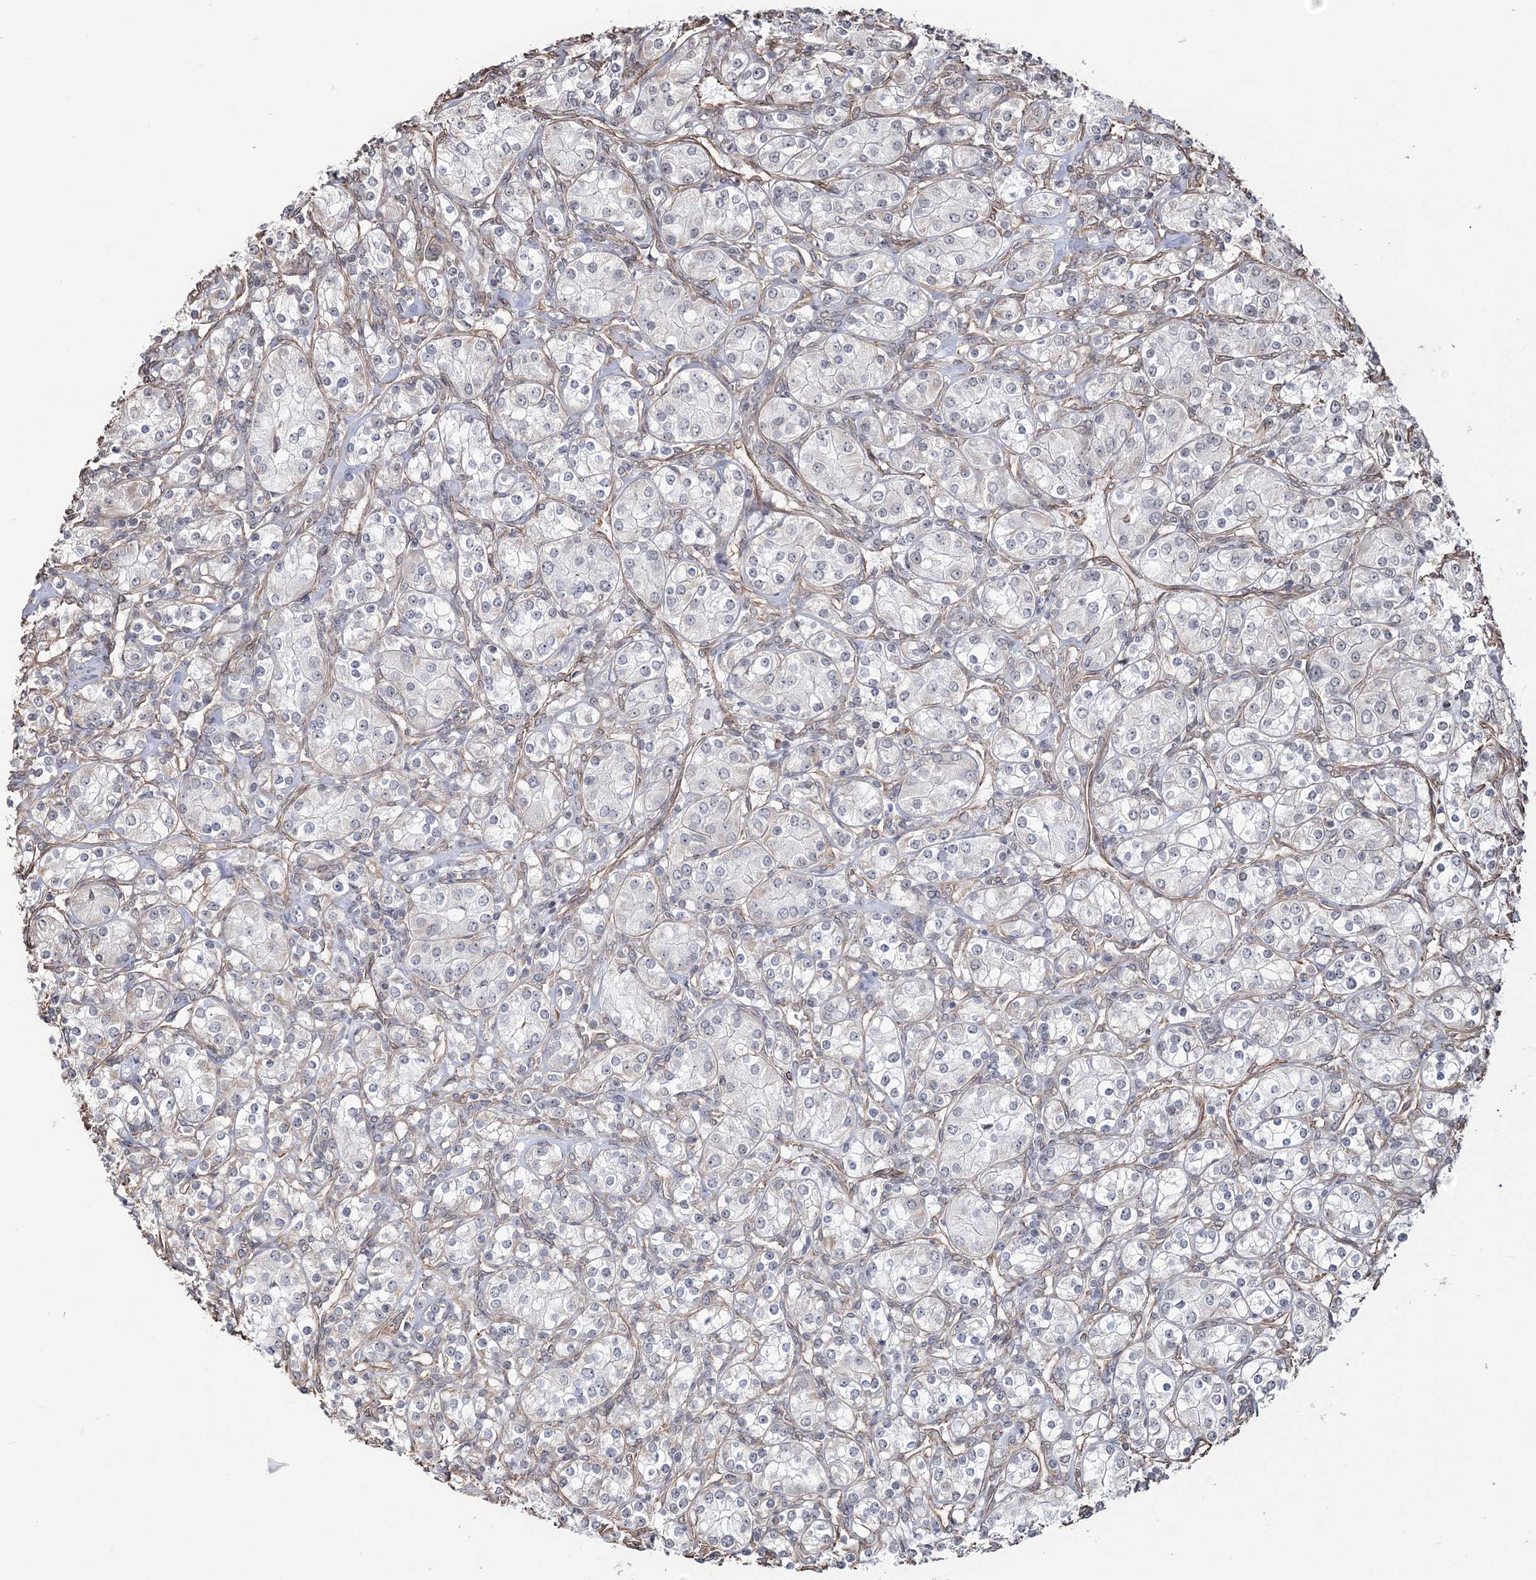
{"staining": {"intensity": "negative", "quantity": "none", "location": "none"}, "tissue": "renal cancer", "cell_type": "Tumor cells", "image_type": "cancer", "snomed": [{"axis": "morphology", "description": "Adenocarcinoma, NOS"}, {"axis": "topography", "description": "Kidney"}], "caption": "Immunohistochemistry (IHC) image of human renal cancer stained for a protein (brown), which exhibits no positivity in tumor cells.", "gene": "ATP11B", "patient": {"sex": "male", "age": 77}}